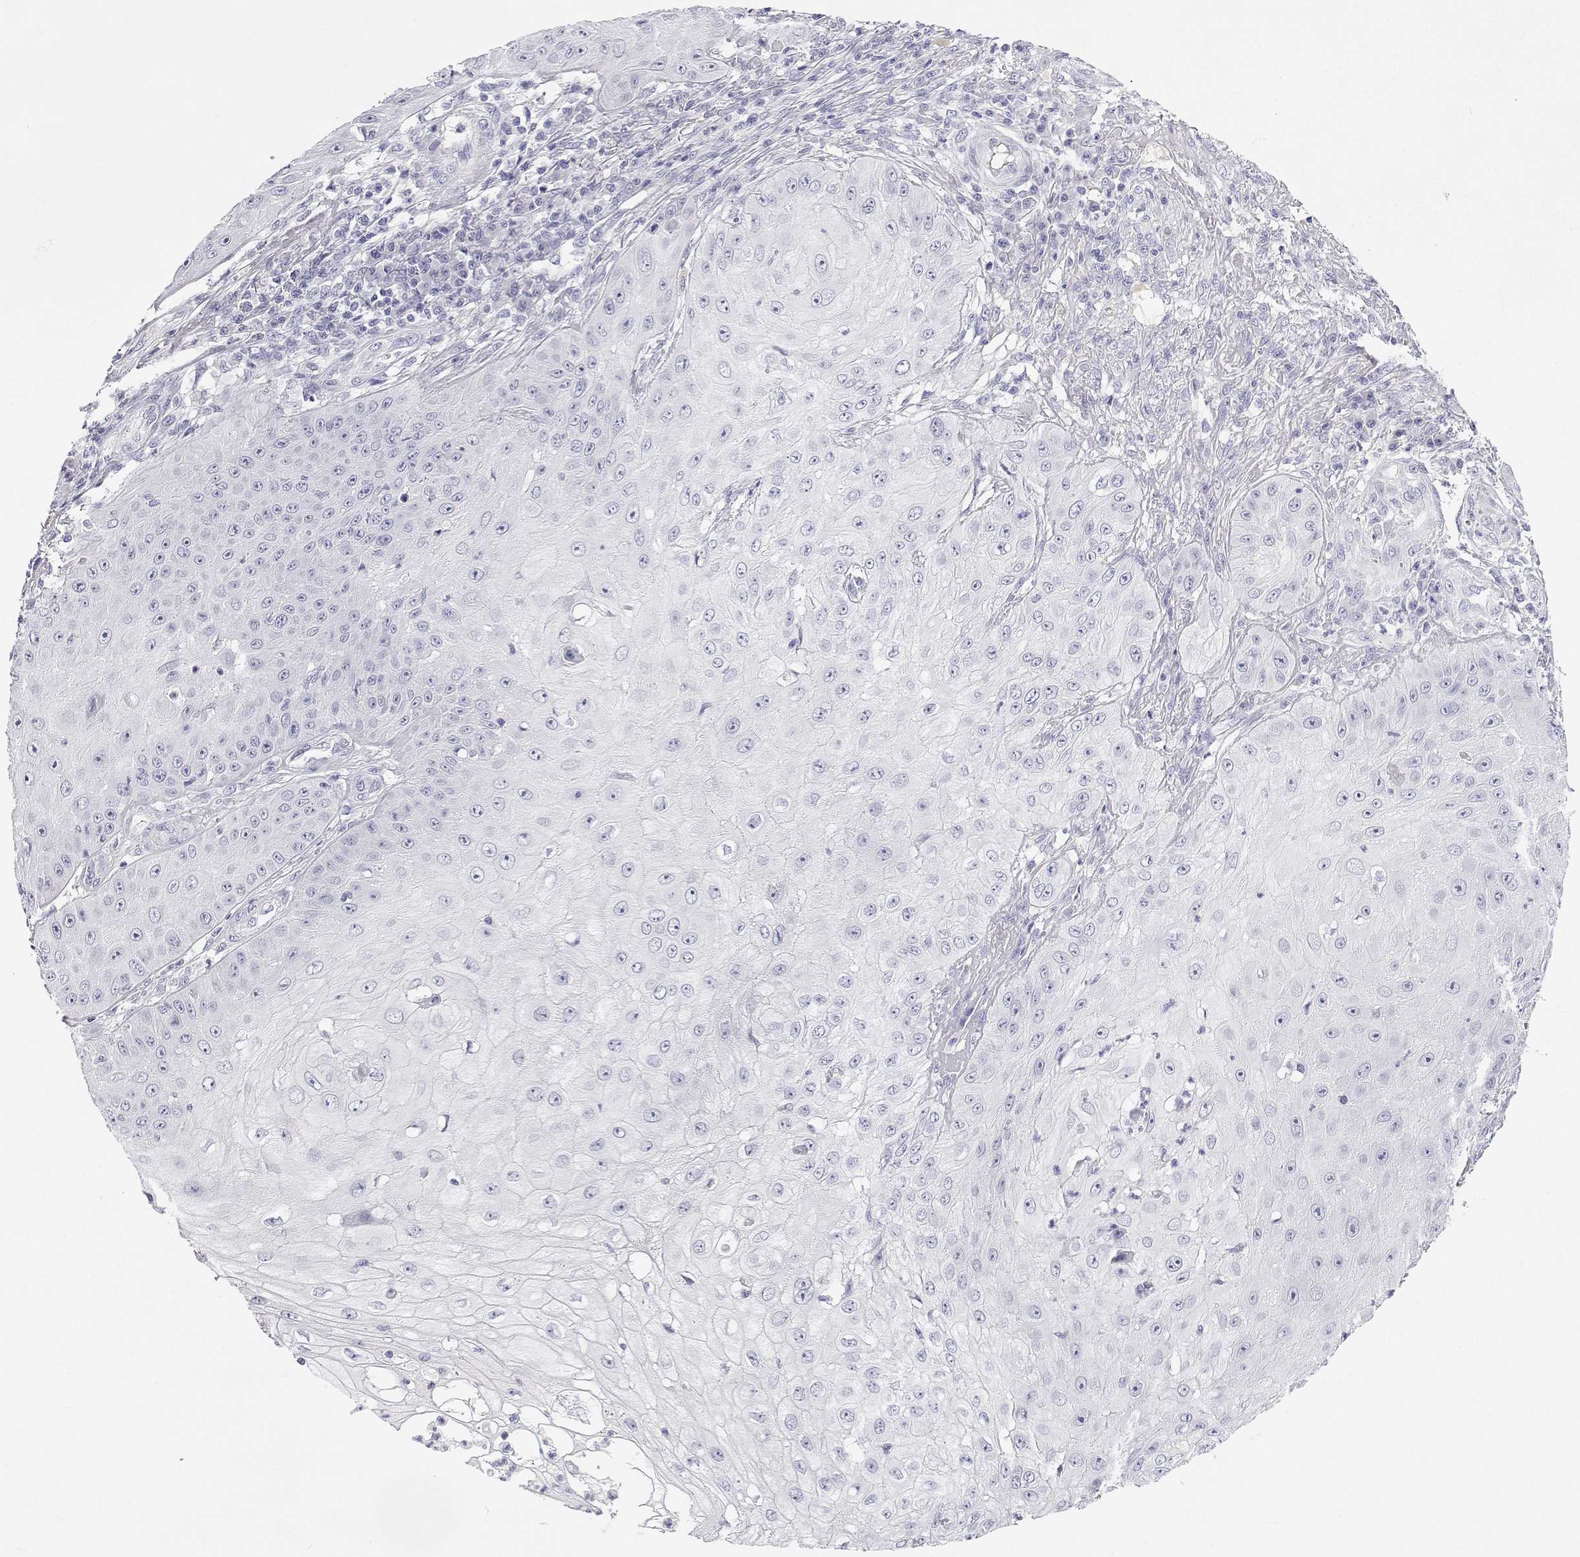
{"staining": {"intensity": "negative", "quantity": "none", "location": "none"}, "tissue": "skin cancer", "cell_type": "Tumor cells", "image_type": "cancer", "snomed": [{"axis": "morphology", "description": "Squamous cell carcinoma, NOS"}, {"axis": "topography", "description": "Skin"}], "caption": "There is no significant positivity in tumor cells of squamous cell carcinoma (skin).", "gene": "ANKRD65", "patient": {"sex": "male", "age": 70}}